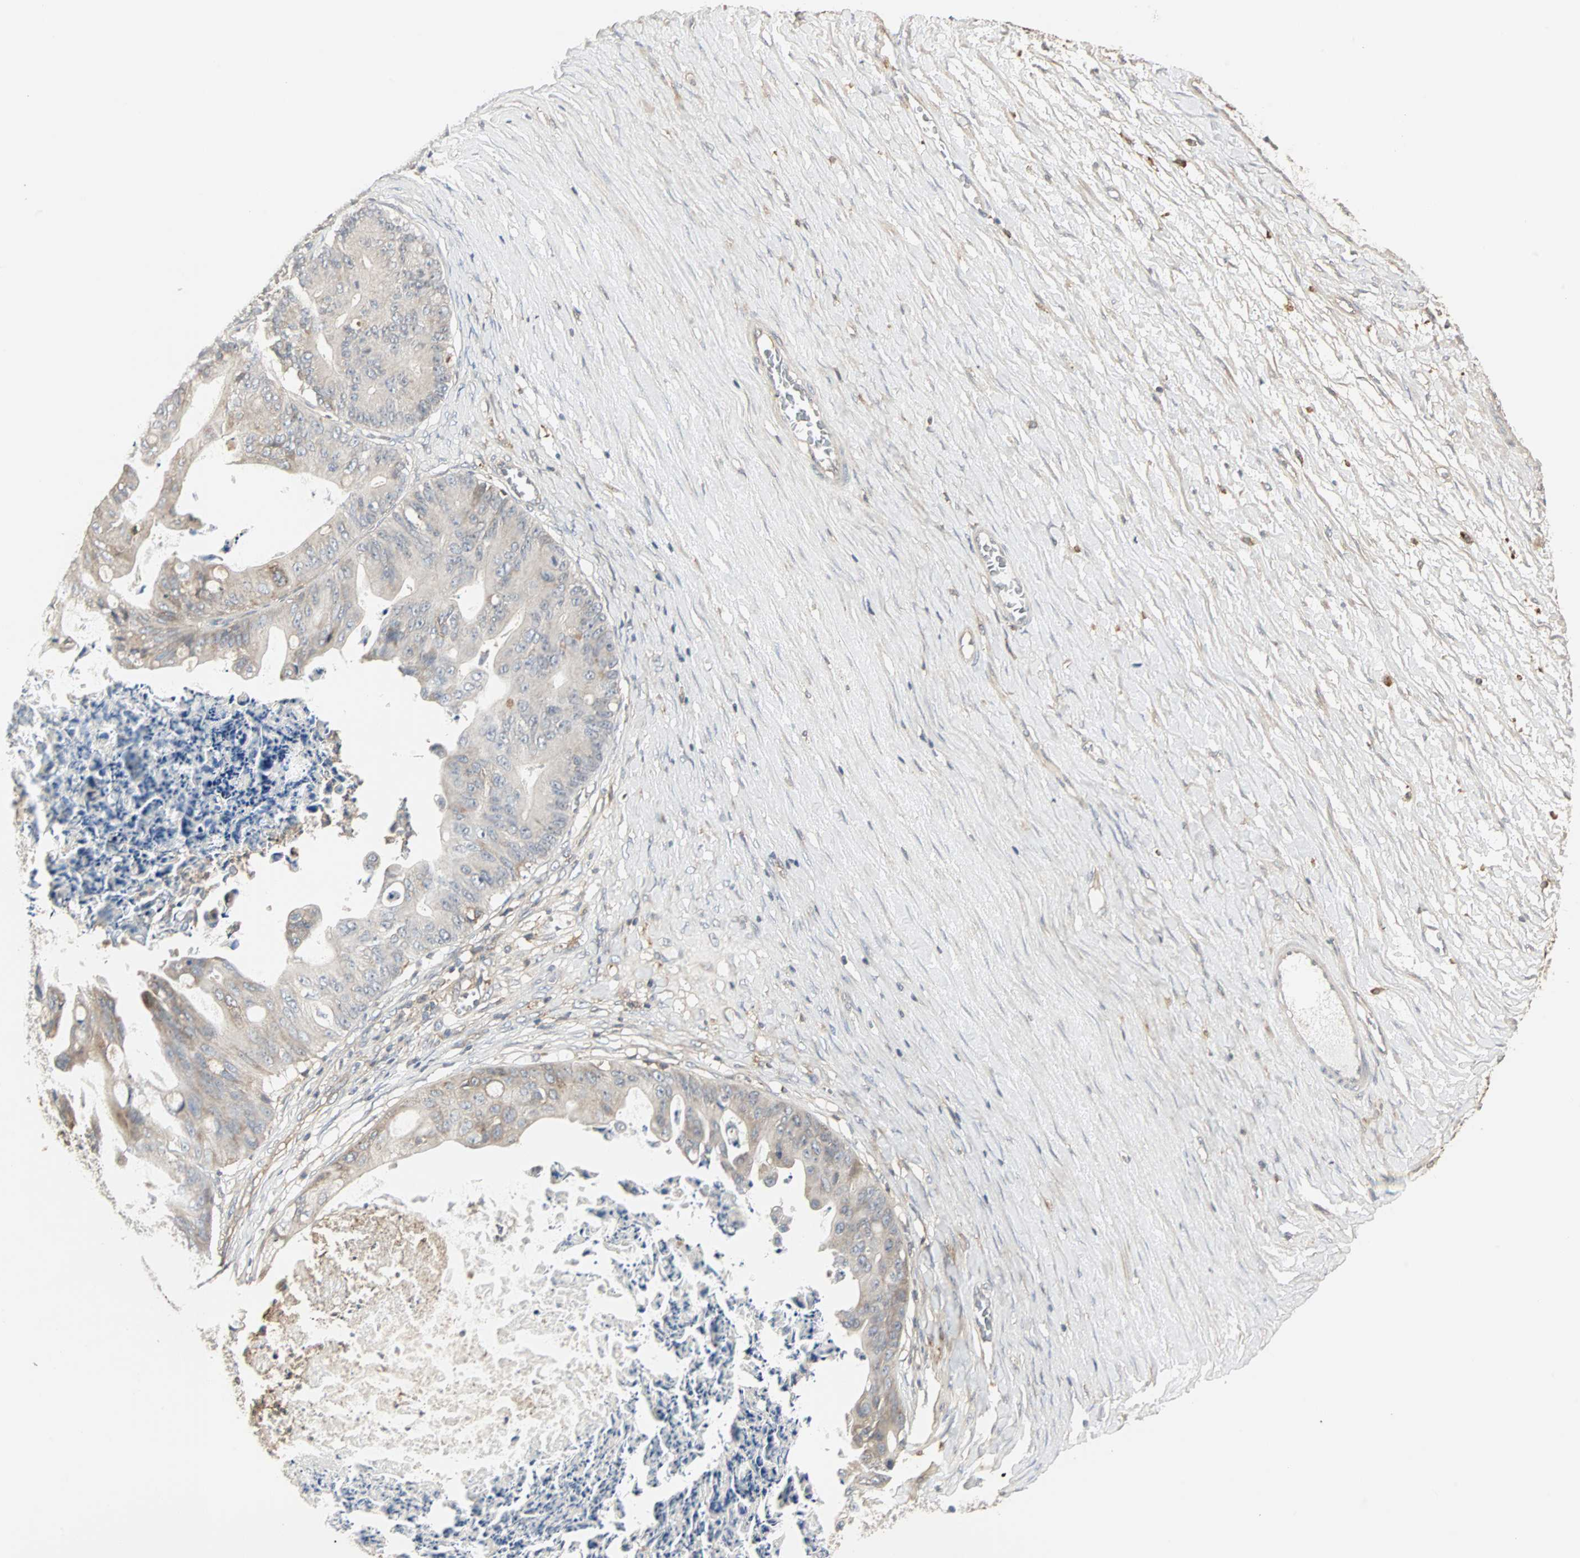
{"staining": {"intensity": "weak", "quantity": ">75%", "location": "cytoplasmic/membranous"}, "tissue": "ovarian cancer", "cell_type": "Tumor cells", "image_type": "cancer", "snomed": [{"axis": "morphology", "description": "Cystadenocarcinoma, mucinous, NOS"}, {"axis": "topography", "description": "Ovary"}], "caption": "Human ovarian cancer stained for a protein (brown) shows weak cytoplasmic/membranous positive expression in about >75% of tumor cells.", "gene": "GNAI2", "patient": {"sex": "female", "age": 37}}